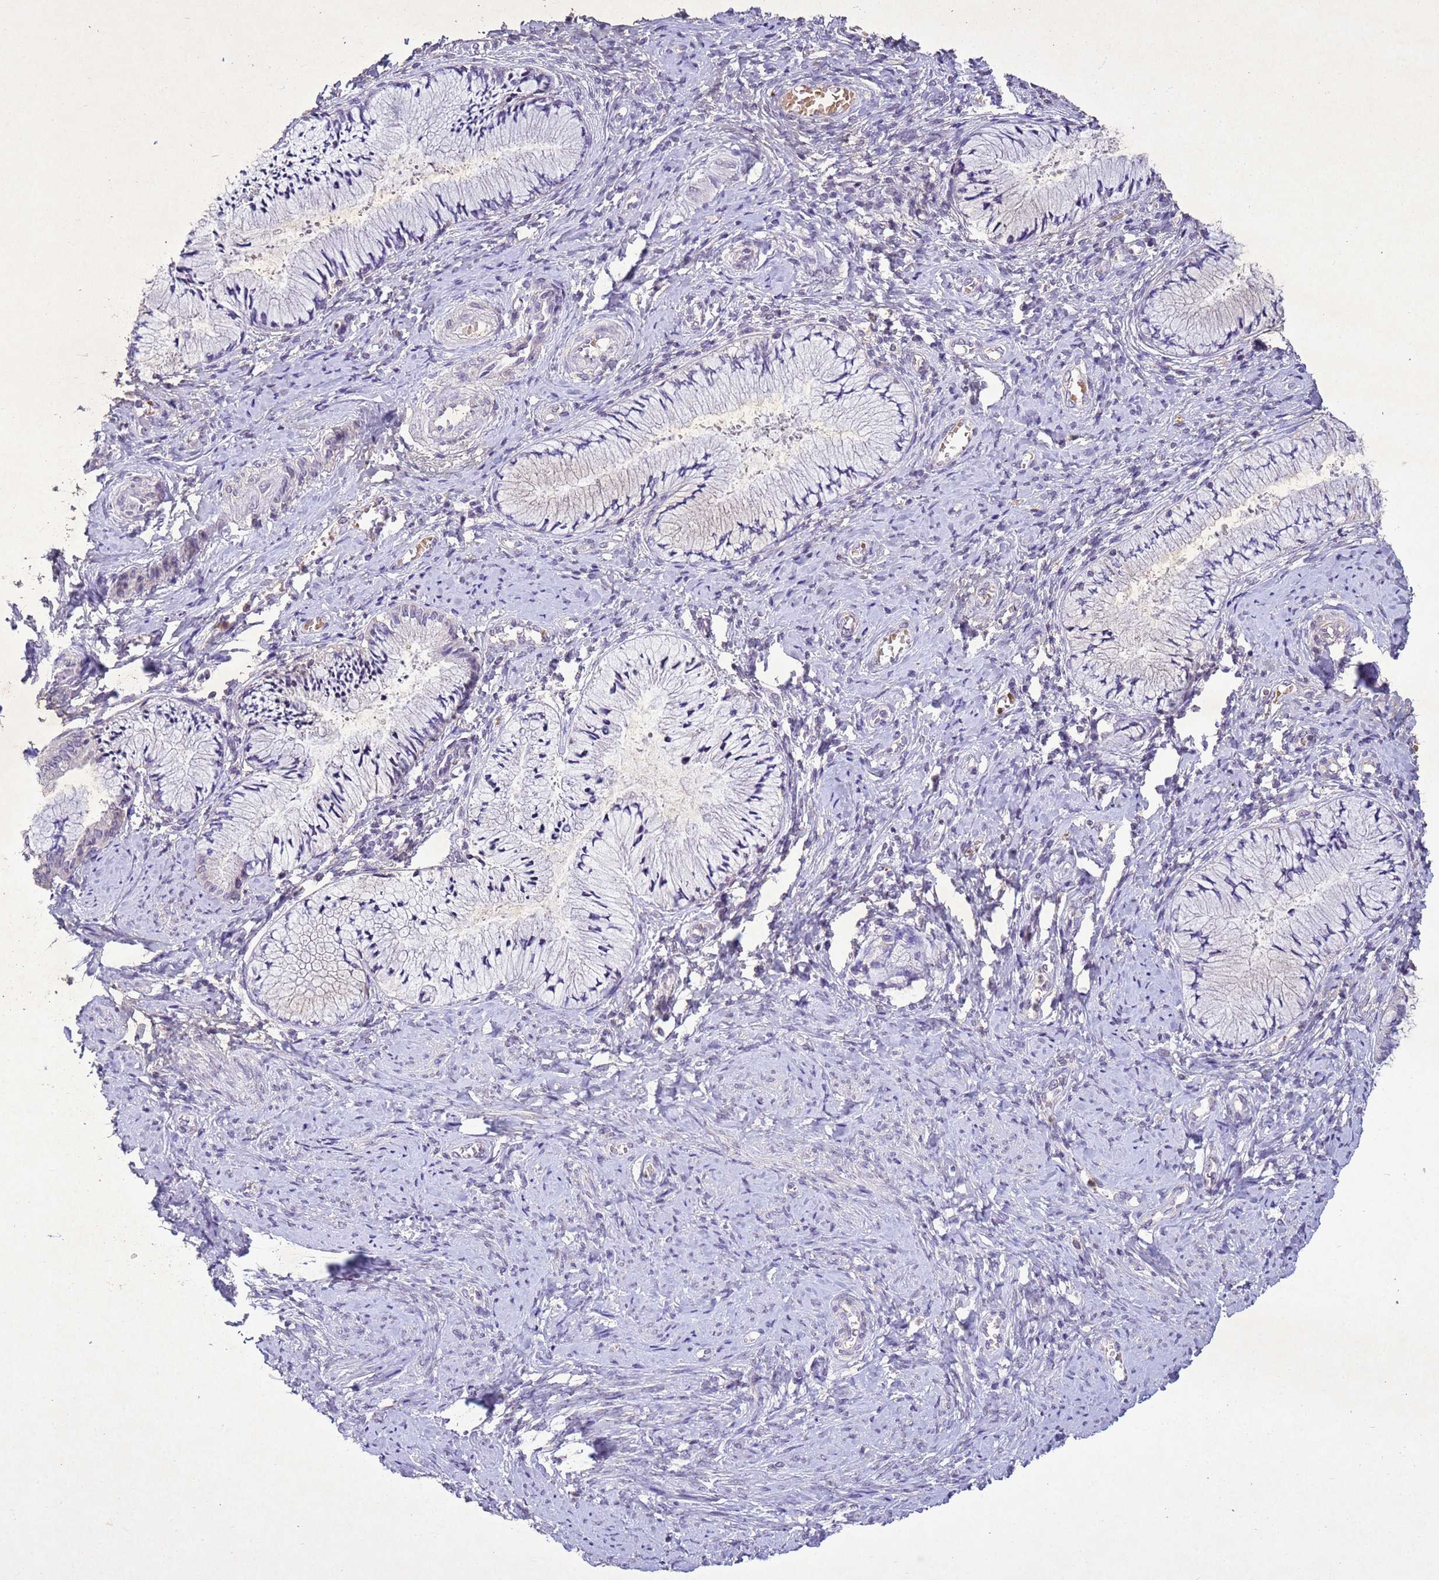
{"staining": {"intensity": "negative", "quantity": "none", "location": "none"}, "tissue": "cervix", "cell_type": "Glandular cells", "image_type": "normal", "snomed": [{"axis": "morphology", "description": "Normal tissue, NOS"}, {"axis": "topography", "description": "Cervix"}], "caption": "The image reveals no staining of glandular cells in benign cervix.", "gene": "NLRP11", "patient": {"sex": "female", "age": 42}}